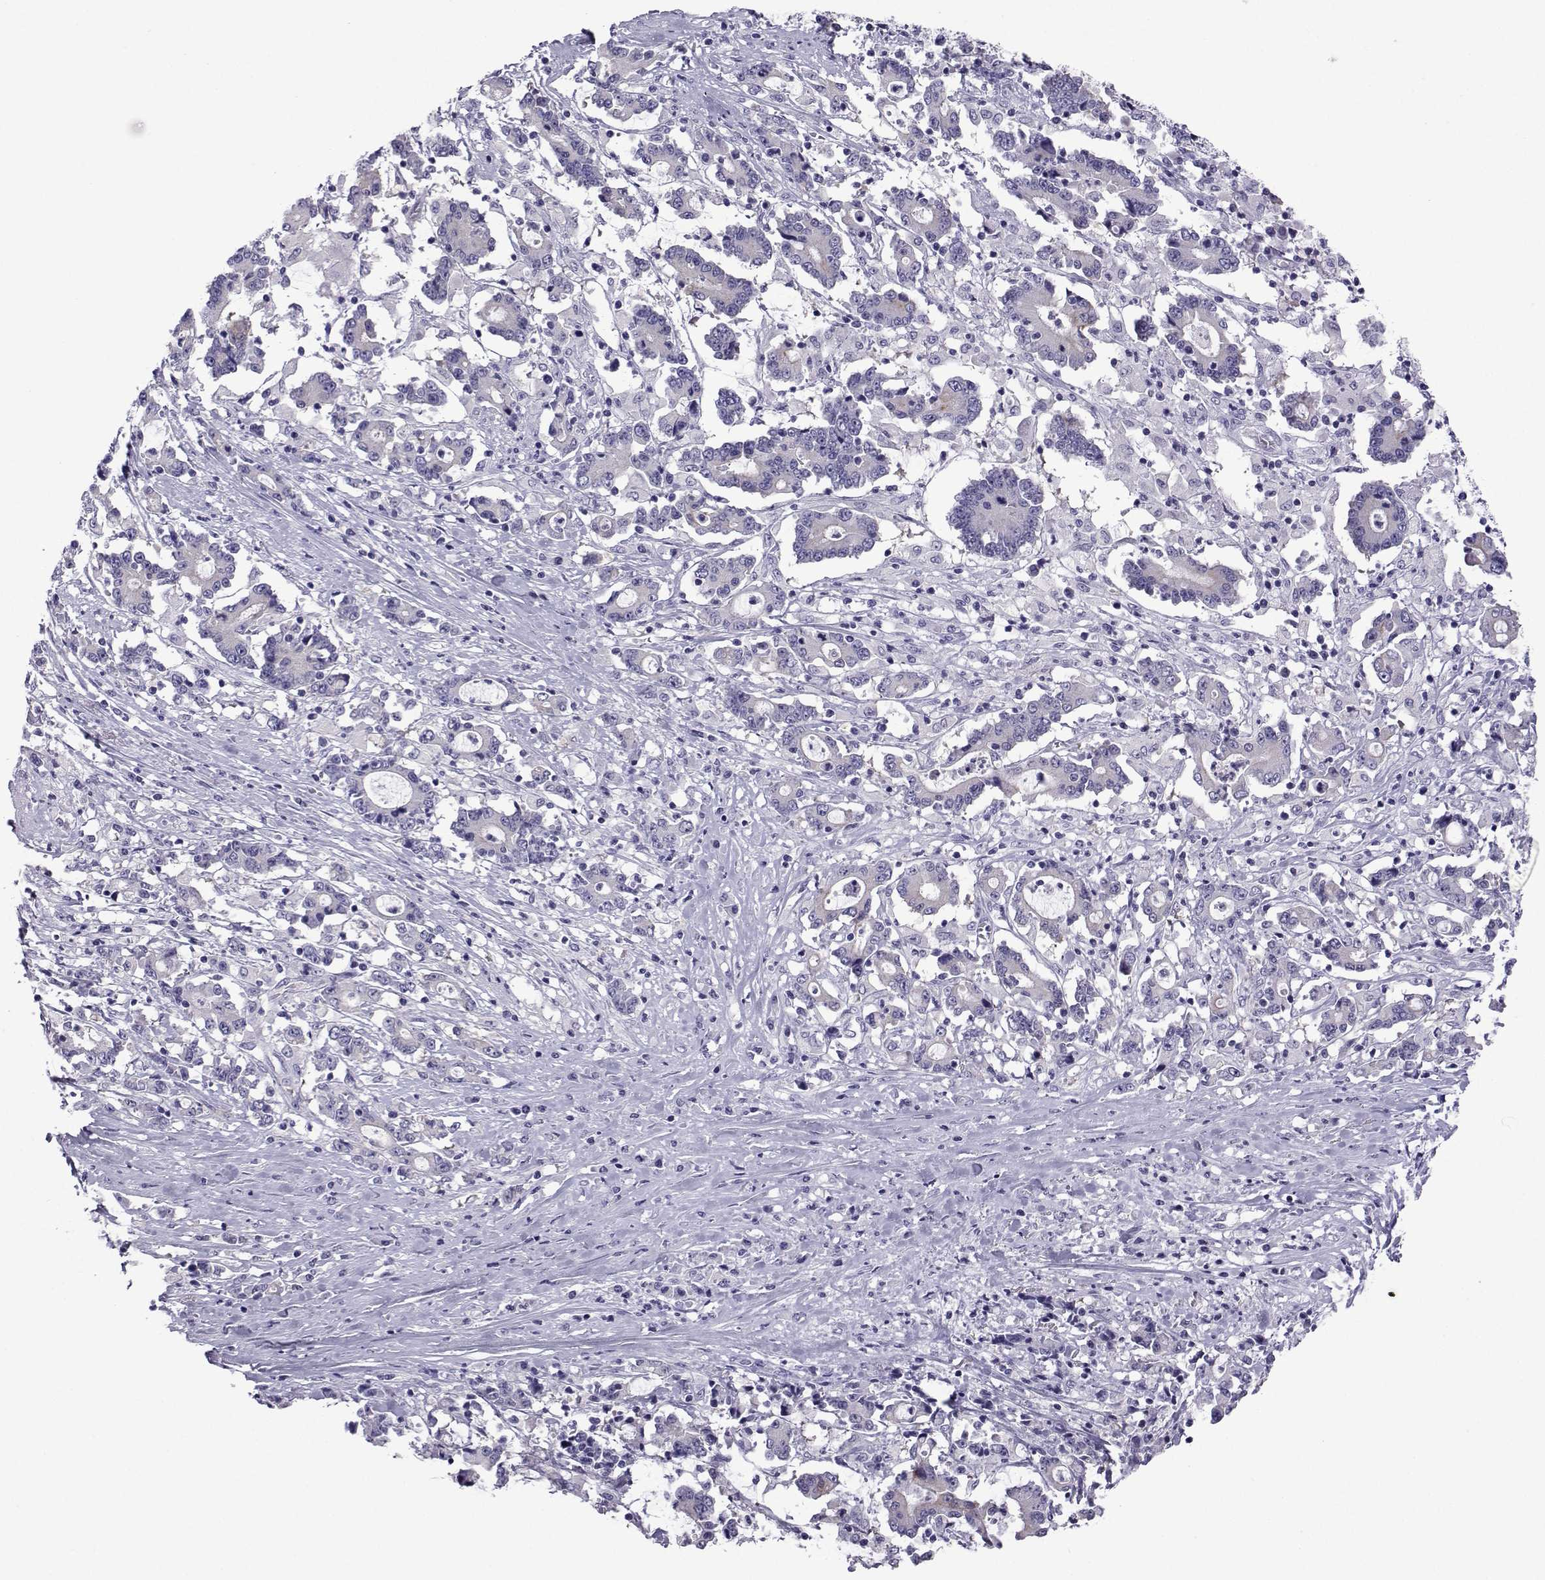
{"staining": {"intensity": "negative", "quantity": "none", "location": "none"}, "tissue": "stomach cancer", "cell_type": "Tumor cells", "image_type": "cancer", "snomed": [{"axis": "morphology", "description": "Adenocarcinoma, NOS"}, {"axis": "topography", "description": "Stomach, upper"}], "caption": "Tumor cells are negative for protein expression in human stomach cancer.", "gene": "COL22A1", "patient": {"sex": "male", "age": 68}}